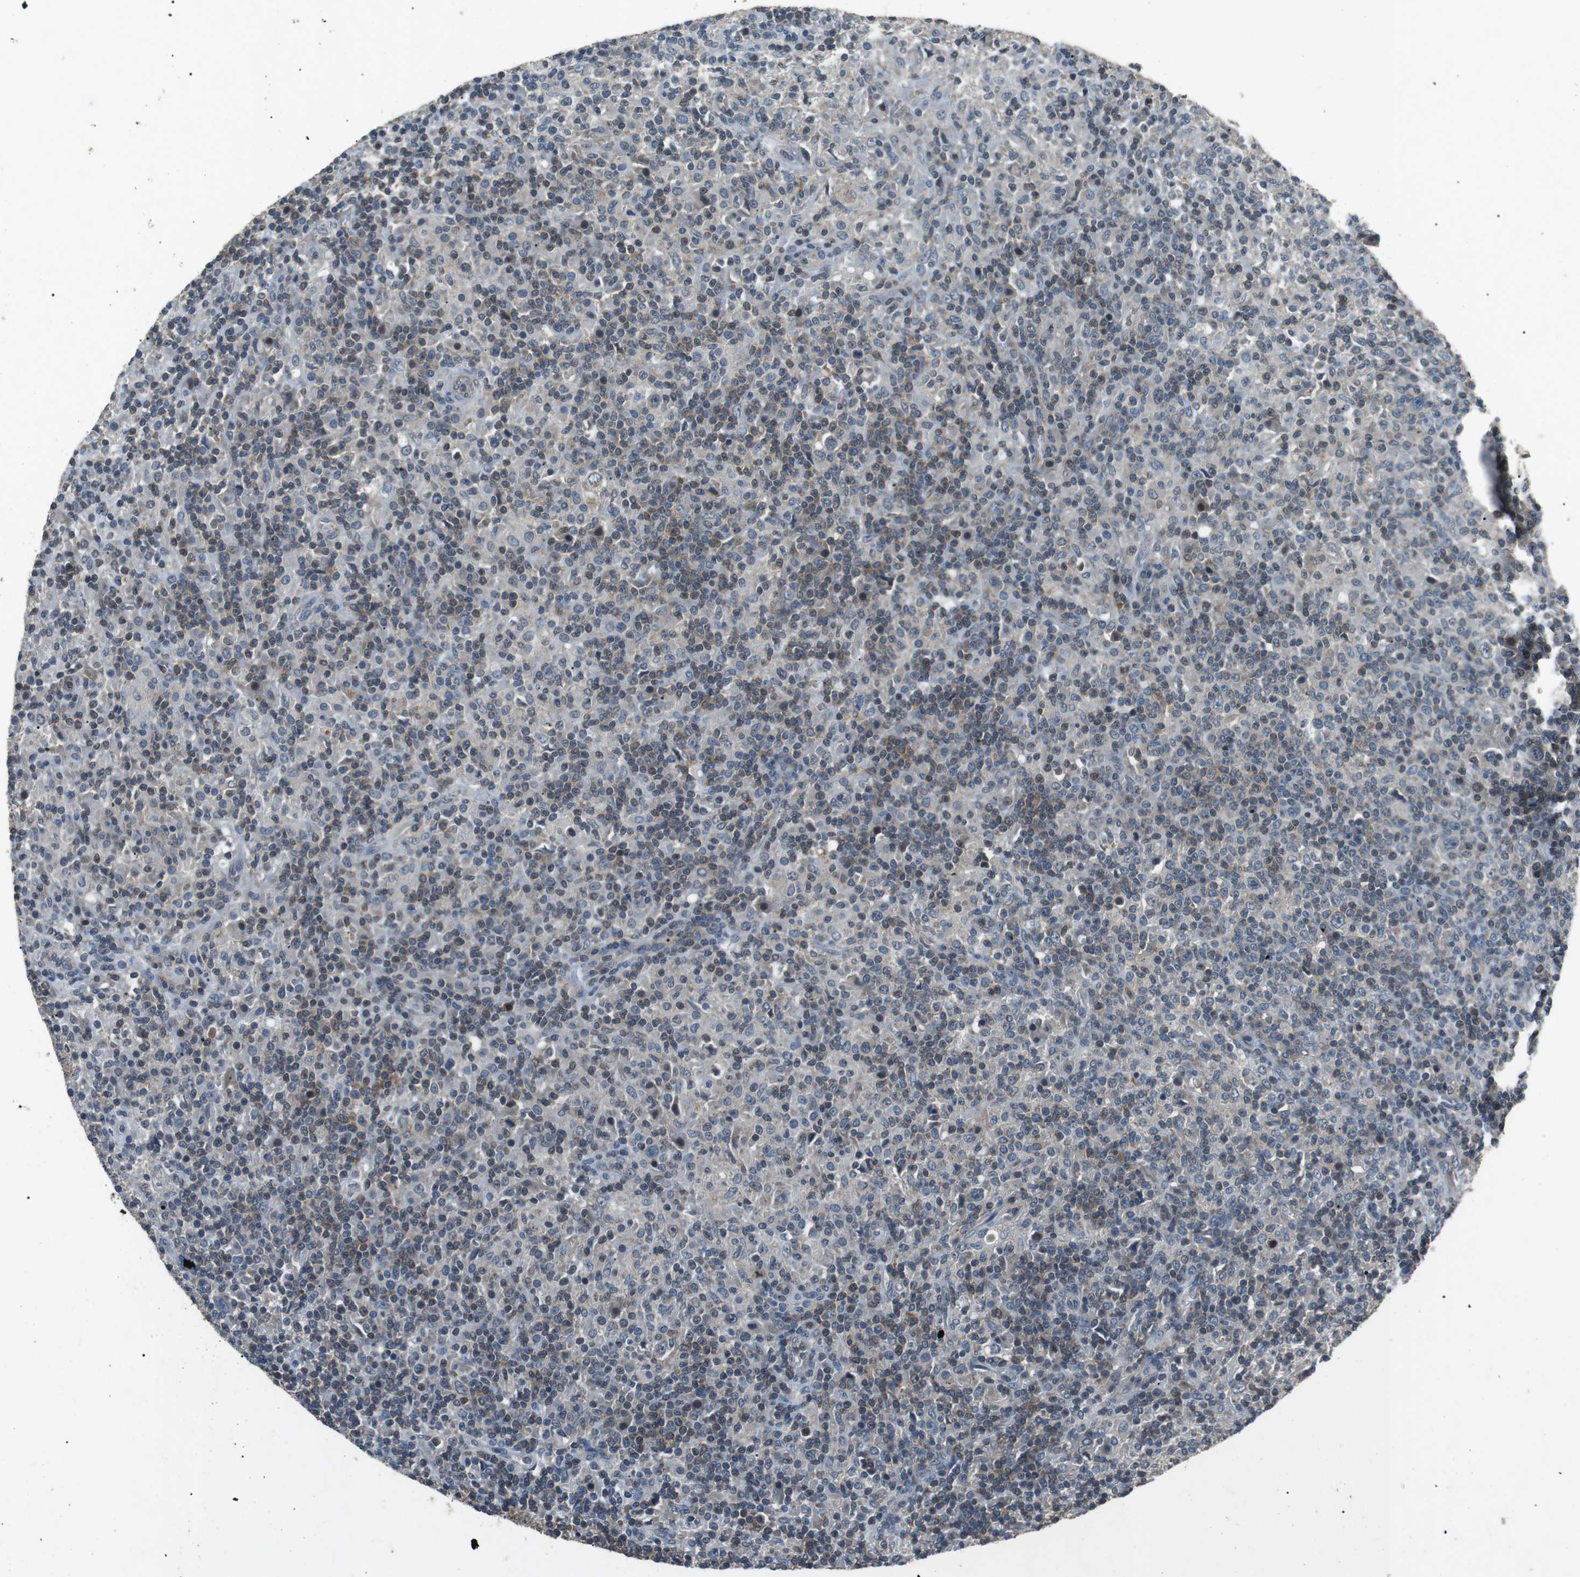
{"staining": {"intensity": "negative", "quantity": "none", "location": "none"}, "tissue": "lymphoma", "cell_type": "Tumor cells", "image_type": "cancer", "snomed": [{"axis": "morphology", "description": "Hodgkin's disease, NOS"}, {"axis": "topography", "description": "Lymph node"}], "caption": "The IHC image has no significant positivity in tumor cells of Hodgkin's disease tissue. (DAB (3,3'-diaminobenzidine) immunohistochemistry visualized using brightfield microscopy, high magnification).", "gene": "NEK7", "patient": {"sex": "male", "age": 70}}